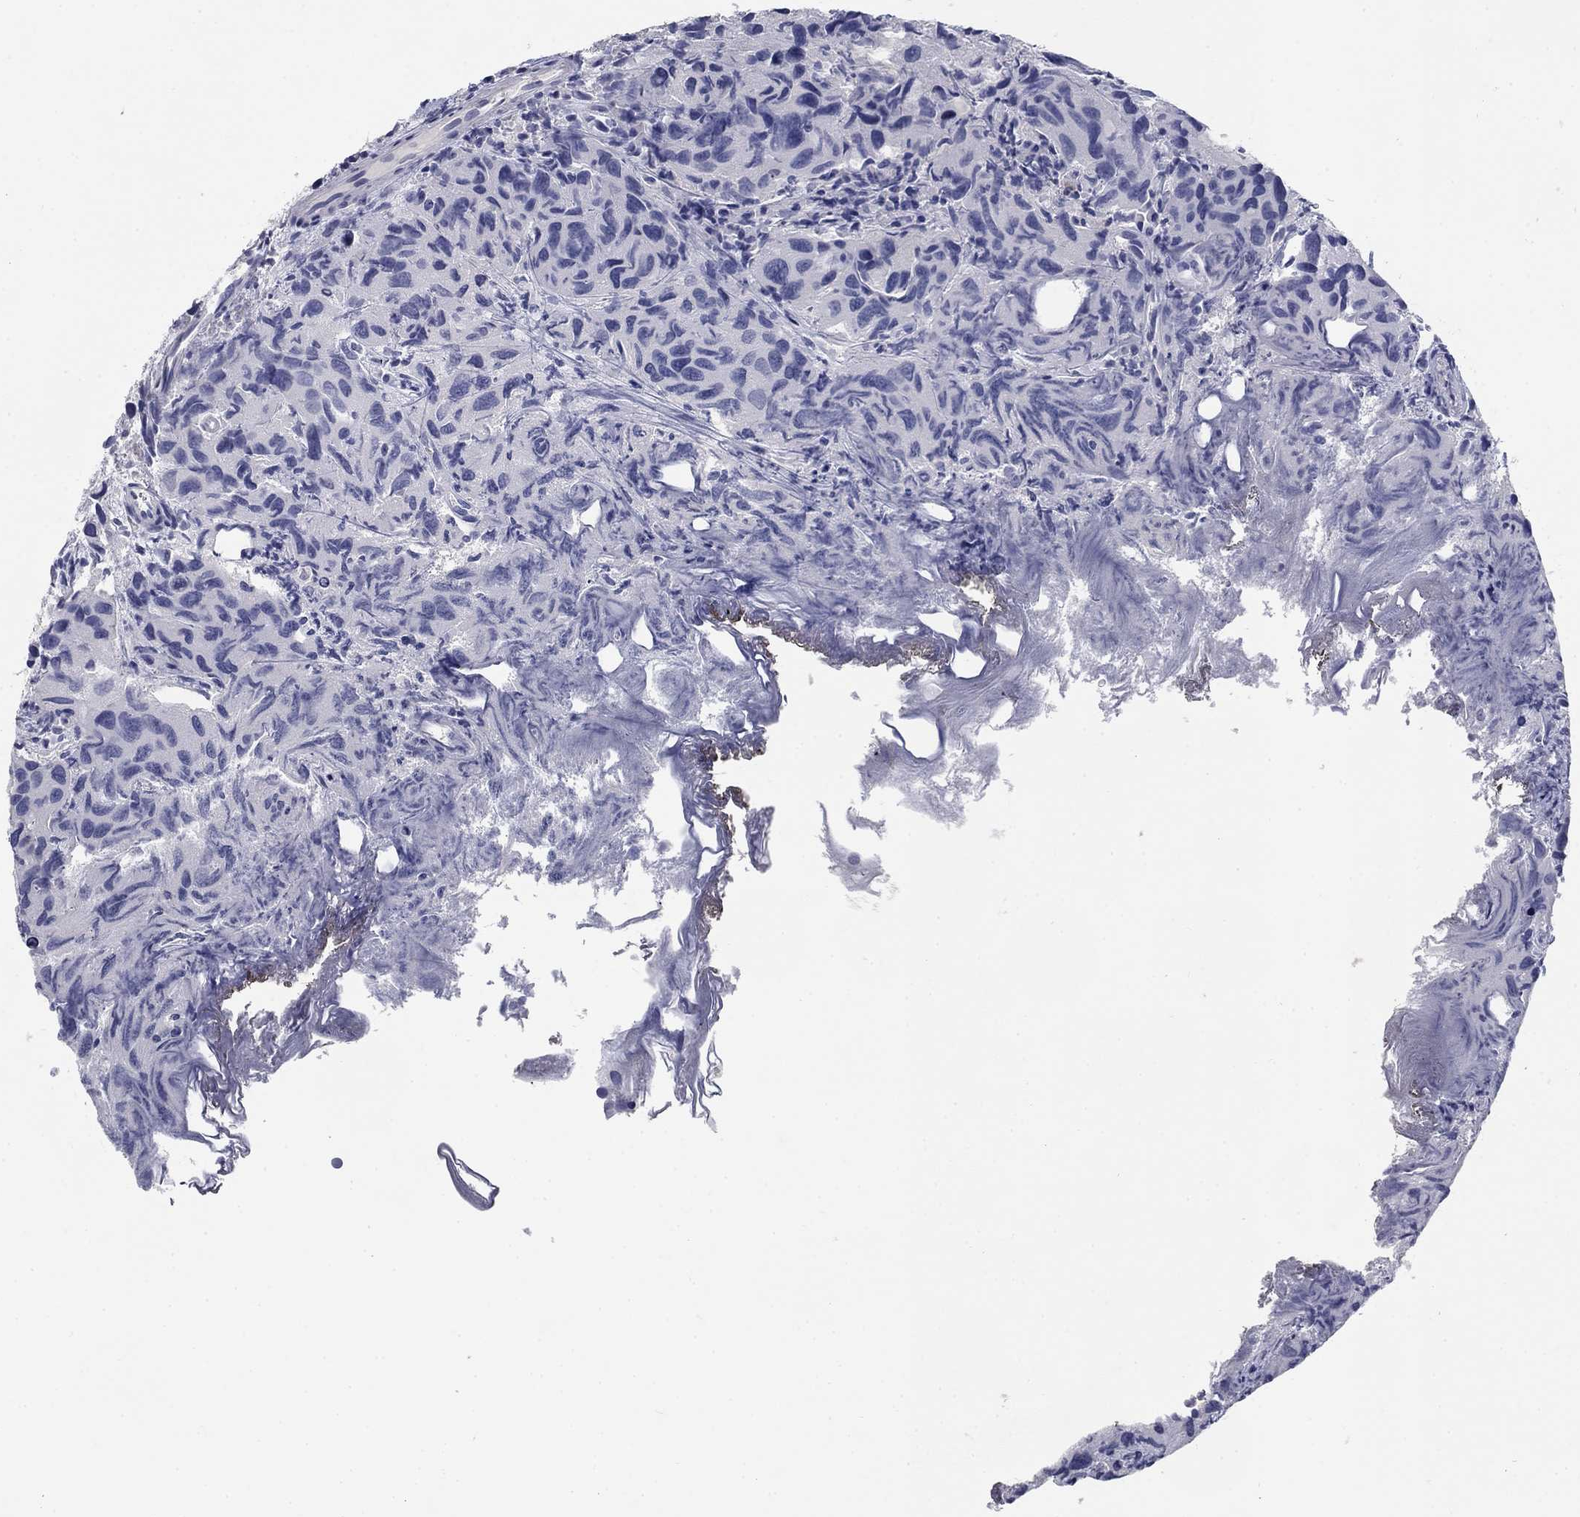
{"staining": {"intensity": "negative", "quantity": "none", "location": "none"}, "tissue": "urothelial cancer", "cell_type": "Tumor cells", "image_type": "cancer", "snomed": [{"axis": "morphology", "description": "Urothelial carcinoma, High grade"}, {"axis": "topography", "description": "Urinary bladder"}], "caption": "Immunohistochemical staining of urothelial cancer exhibits no significant expression in tumor cells.", "gene": "ELAVL4", "patient": {"sex": "male", "age": 79}}